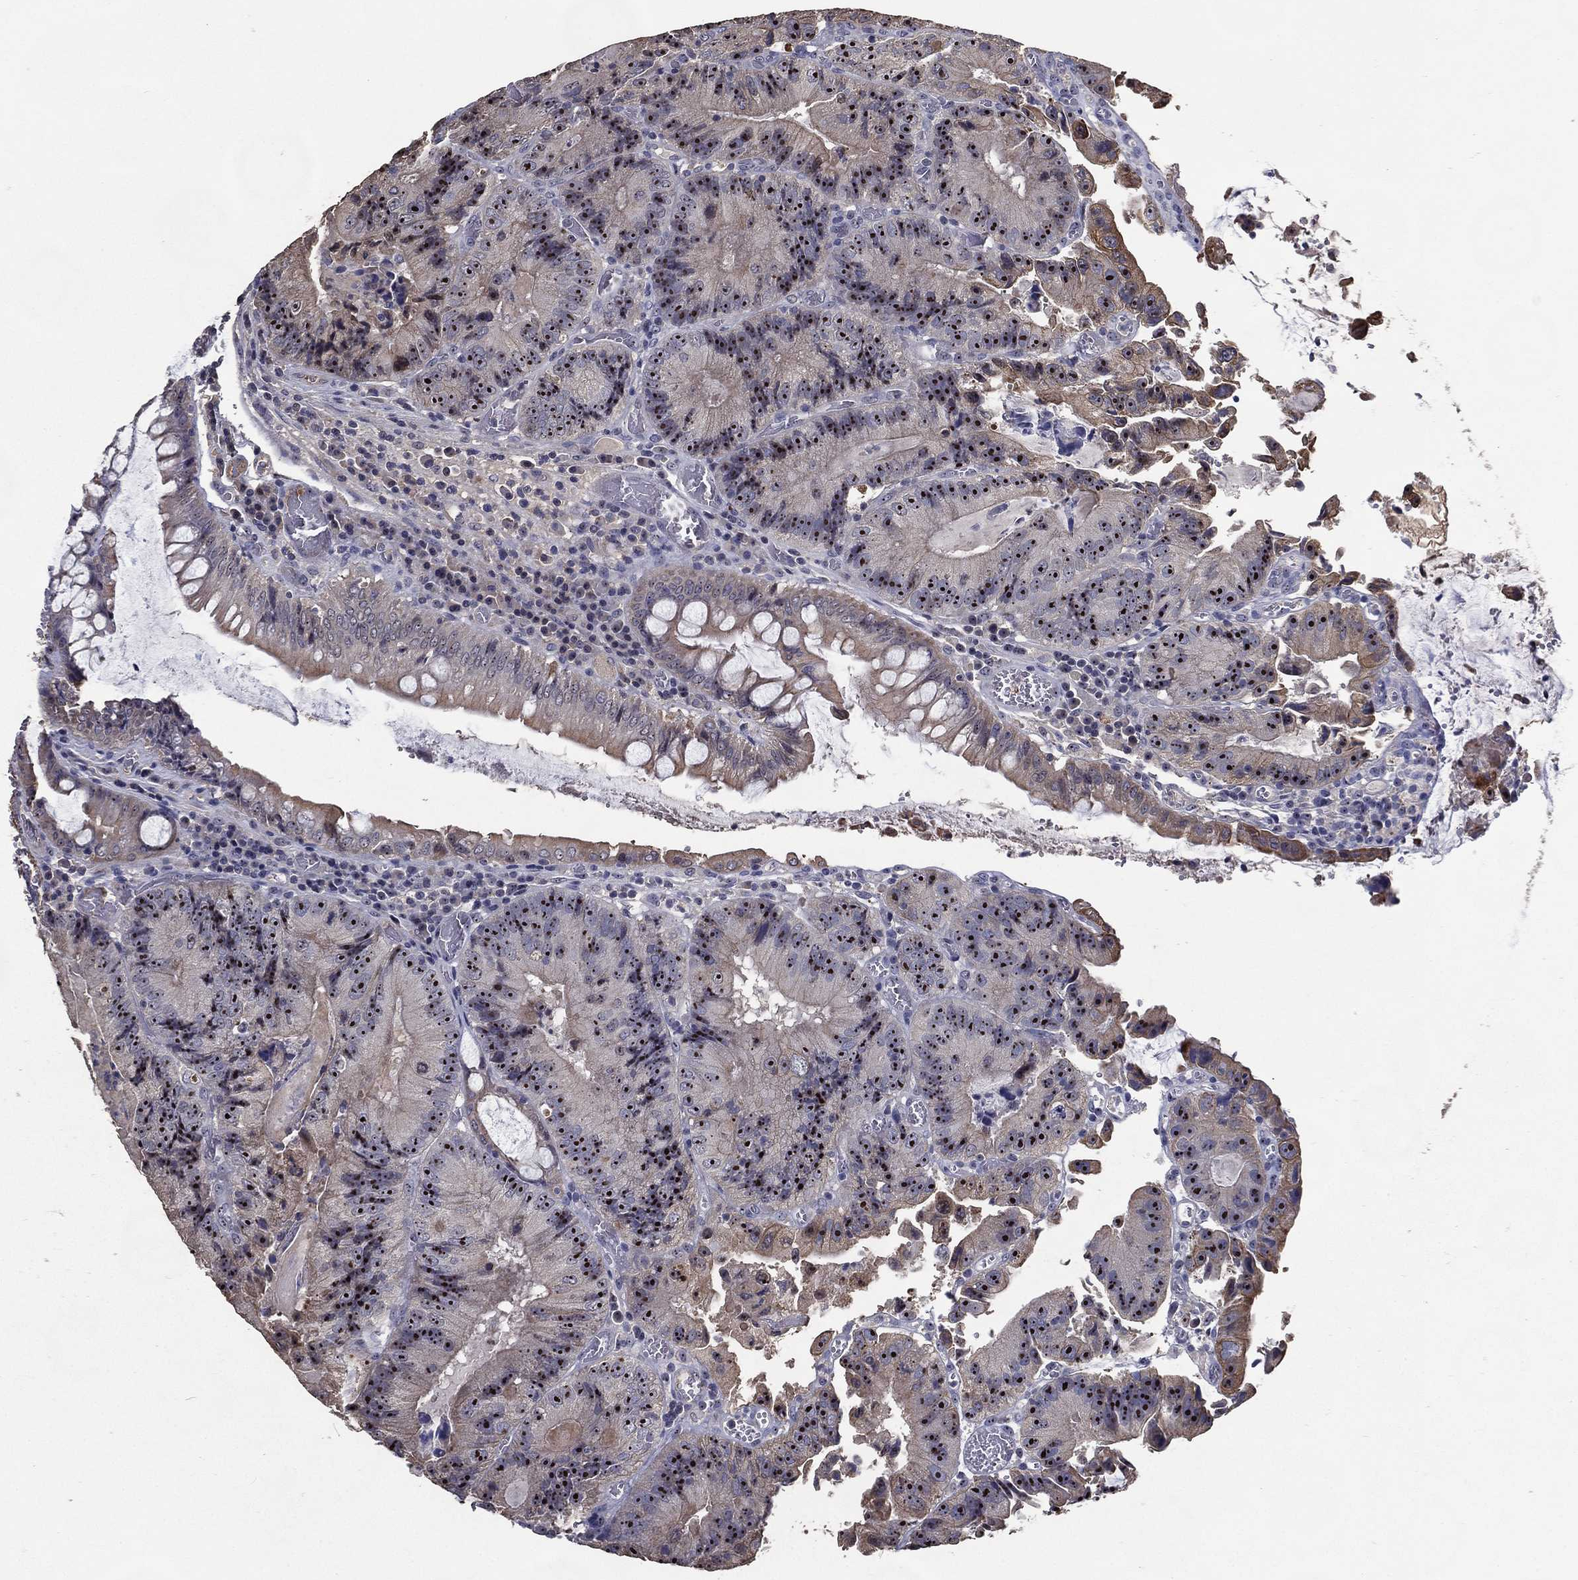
{"staining": {"intensity": "strong", "quantity": ">75%", "location": "nuclear"}, "tissue": "colorectal cancer", "cell_type": "Tumor cells", "image_type": "cancer", "snomed": [{"axis": "morphology", "description": "Adenocarcinoma, NOS"}, {"axis": "topography", "description": "Colon"}], "caption": "A high amount of strong nuclear staining is present in about >75% of tumor cells in colorectal adenocarcinoma tissue.", "gene": "EFNA1", "patient": {"sex": "female", "age": 86}}